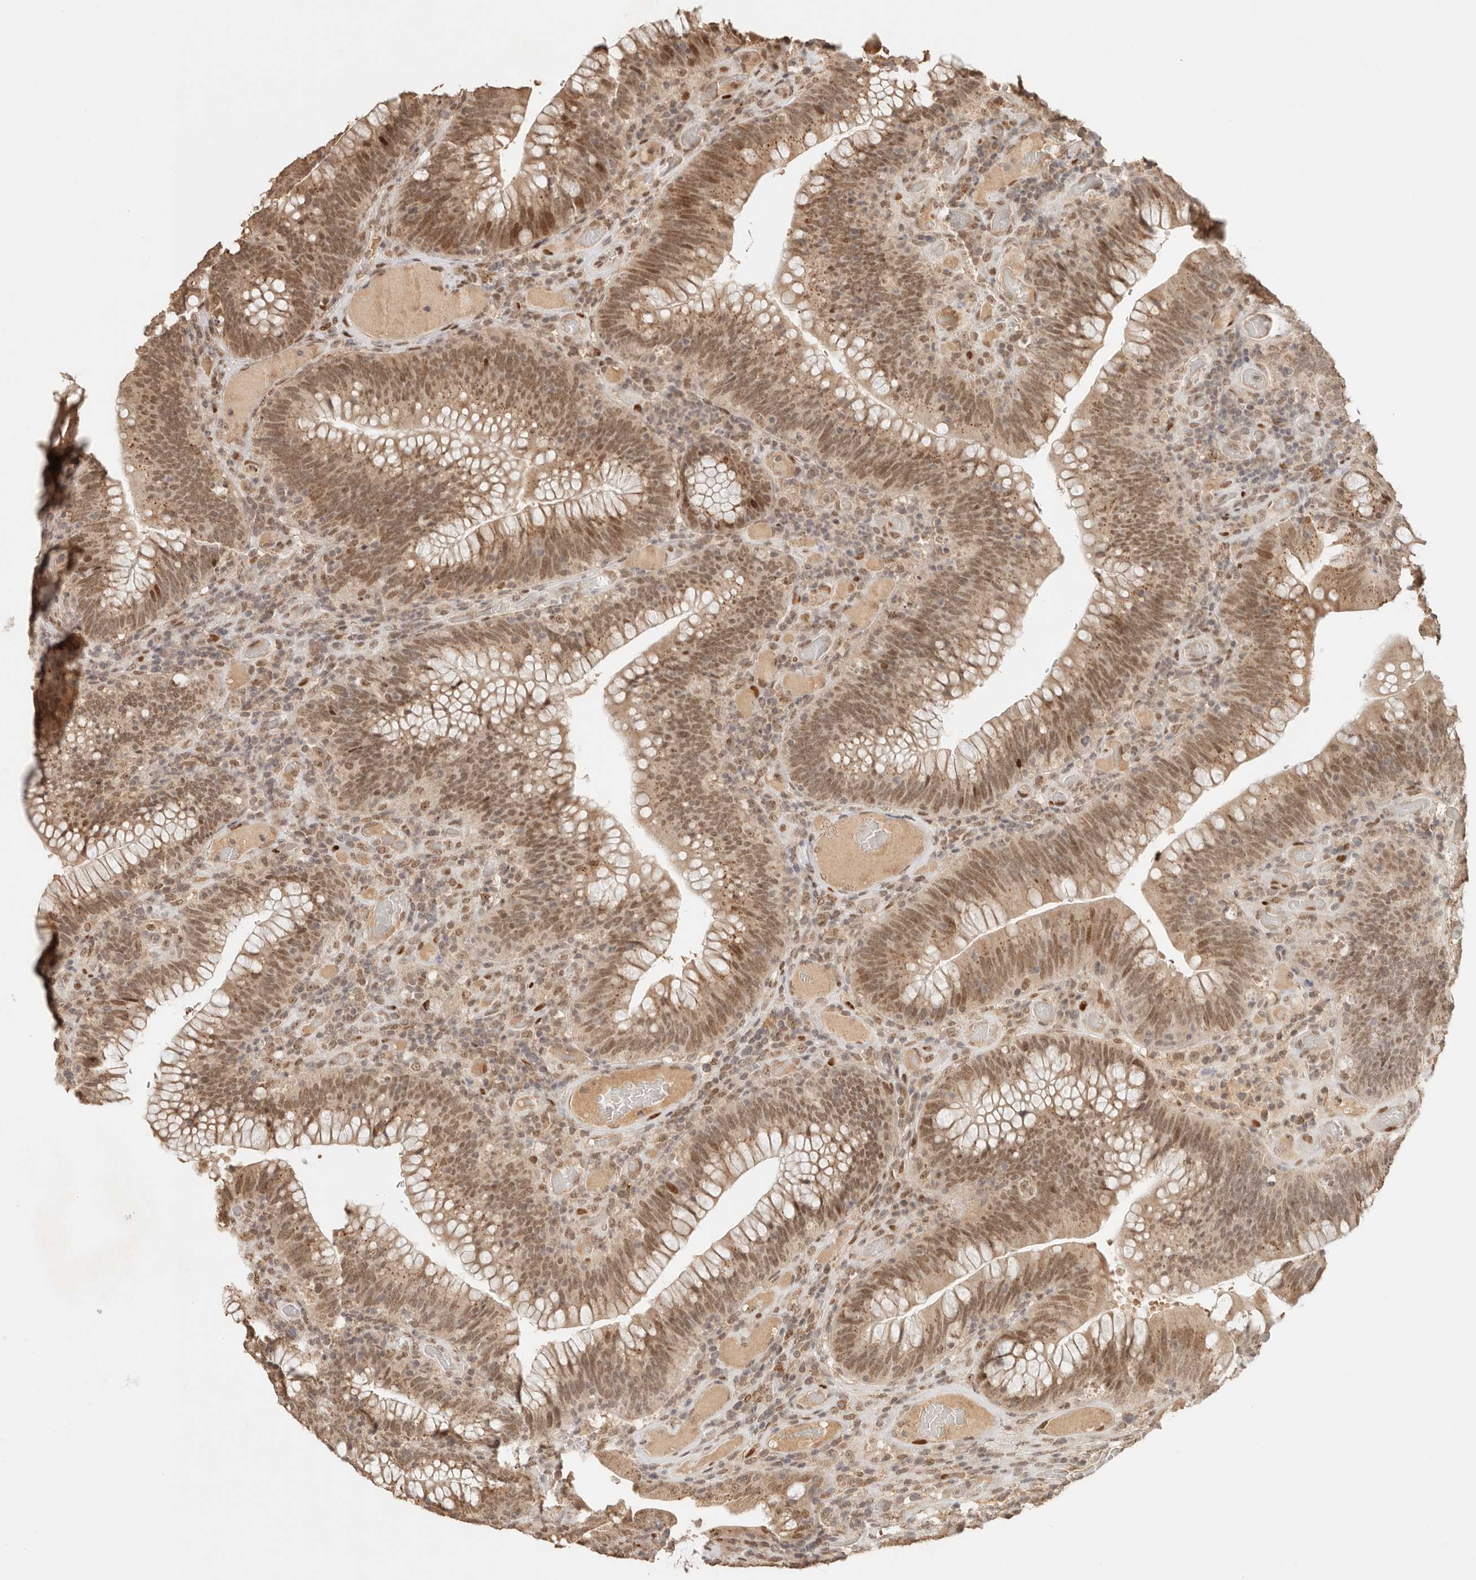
{"staining": {"intensity": "moderate", "quantity": ">75%", "location": "cytoplasmic/membranous,nuclear"}, "tissue": "colorectal cancer", "cell_type": "Tumor cells", "image_type": "cancer", "snomed": [{"axis": "morphology", "description": "Normal tissue, NOS"}, {"axis": "topography", "description": "Colon"}], "caption": "Moderate cytoplasmic/membranous and nuclear positivity for a protein is appreciated in about >75% of tumor cells of colorectal cancer using IHC.", "gene": "NPAS2", "patient": {"sex": "female", "age": 82}}